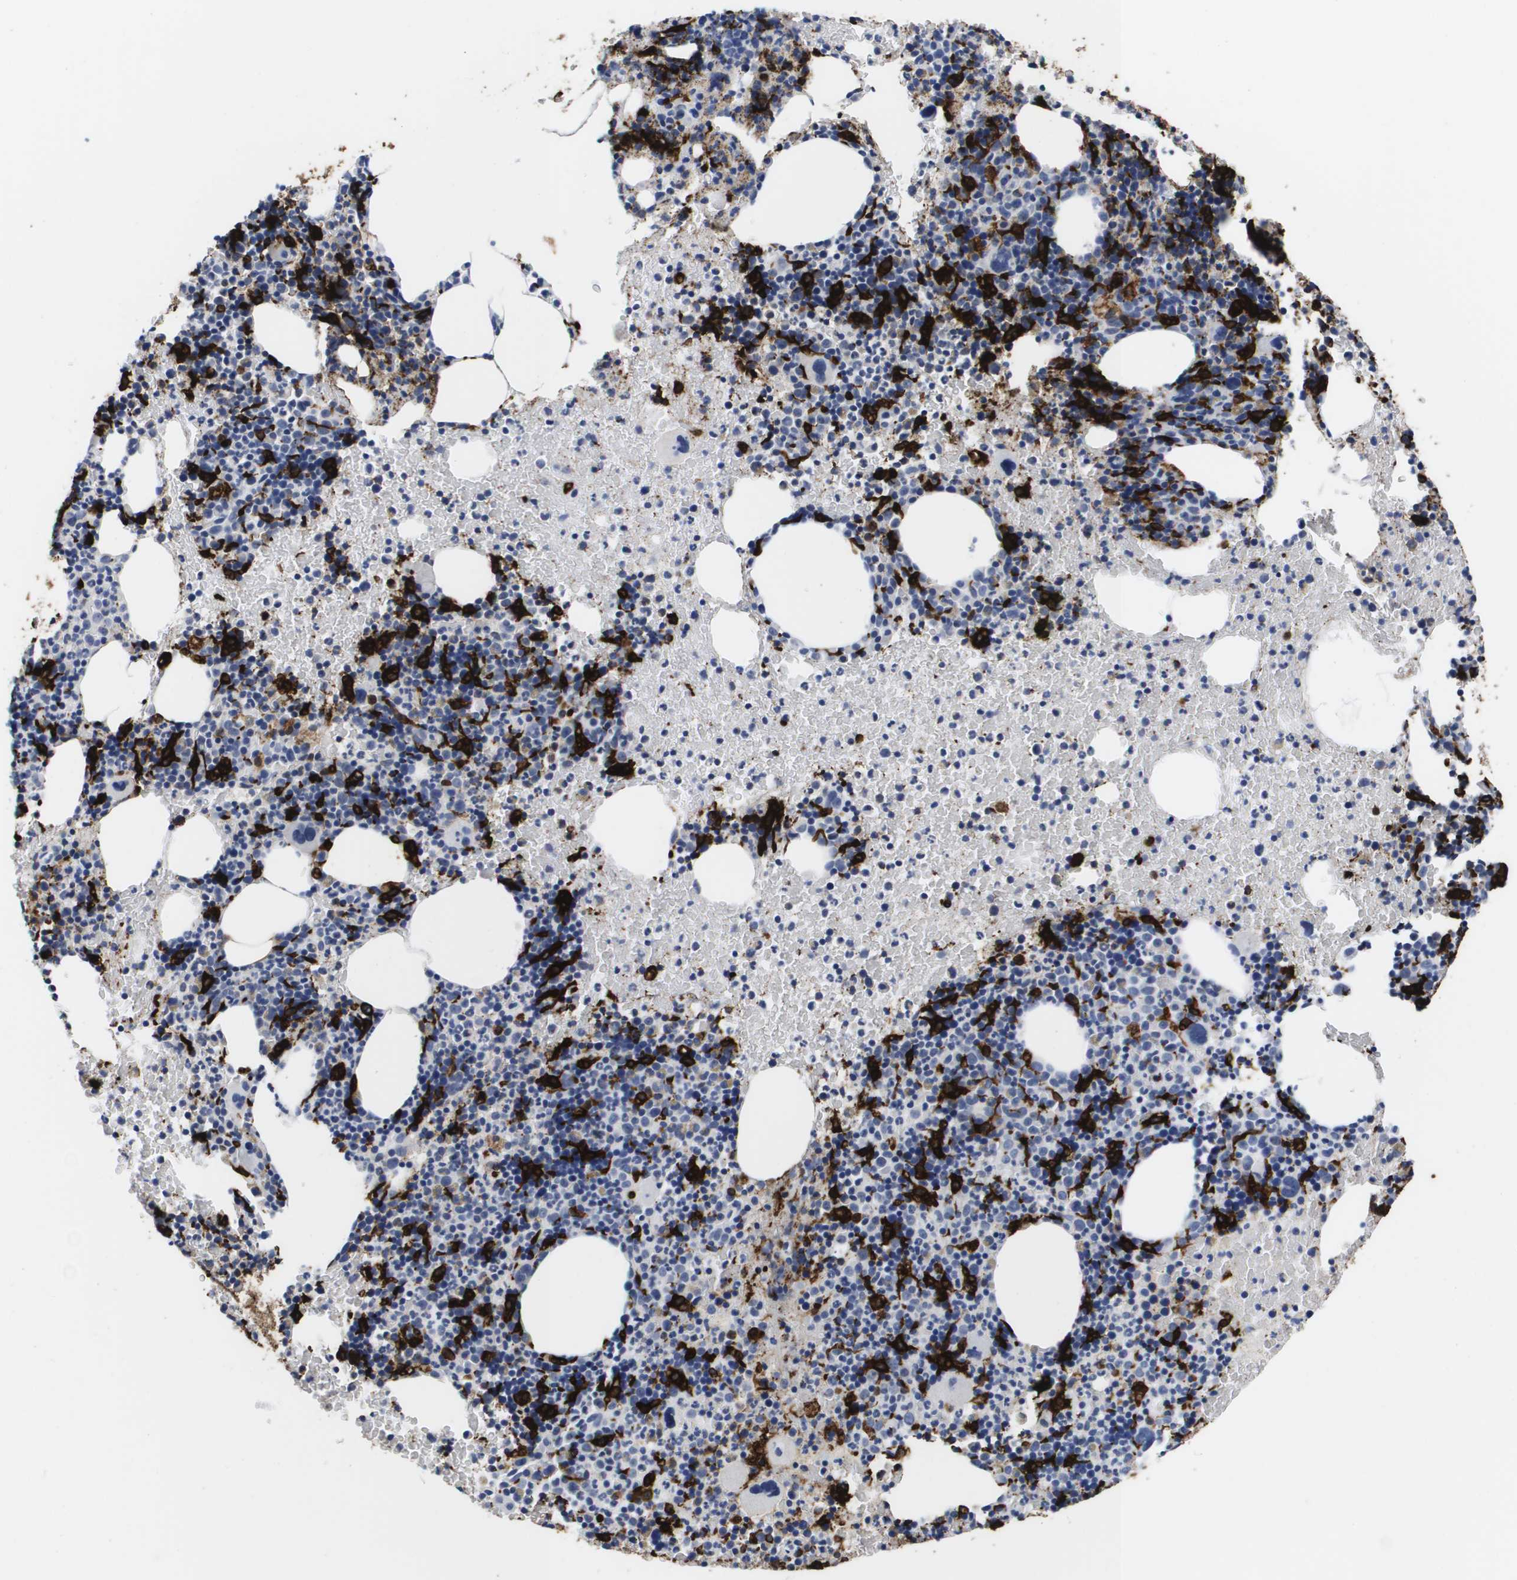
{"staining": {"intensity": "strong", "quantity": "25%-75%", "location": "cytoplasmic/membranous"}, "tissue": "bone marrow", "cell_type": "Hematopoietic cells", "image_type": "normal", "snomed": [{"axis": "morphology", "description": "Normal tissue, NOS"}, {"axis": "morphology", "description": "Inflammation, NOS"}, {"axis": "topography", "description": "Bone marrow"}], "caption": "Immunohistochemical staining of normal human bone marrow displays 25%-75% levels of strong cytoplasmic/membranous protein expression in approximately 25%-75% of hematopoietic cells.", "gene": "HMOX1", "patient": {"sex": "male", "age": 72}}